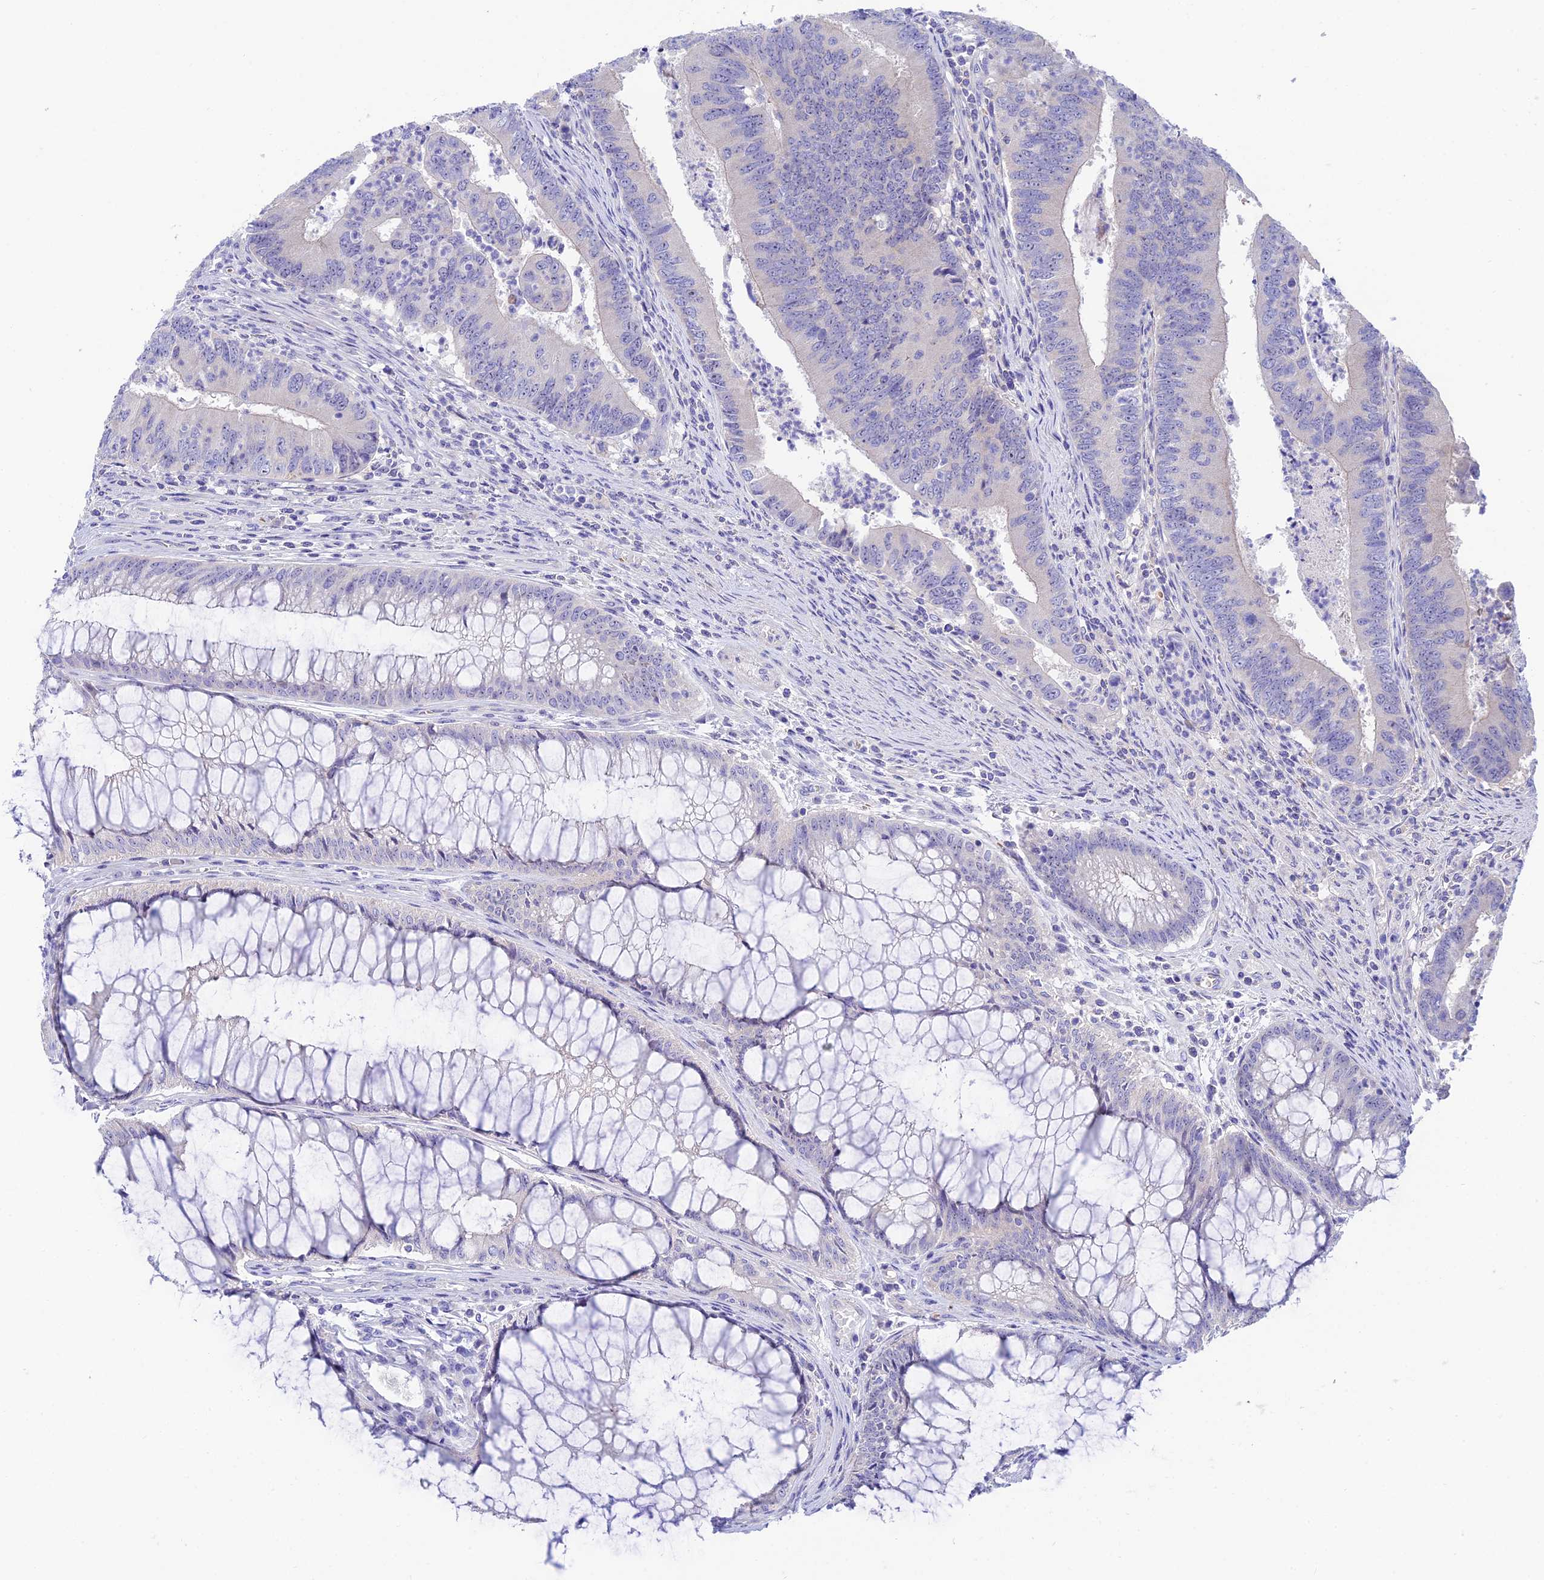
{"staining": {"intensity": "negative", "quantity": "none", "location": "none"}, "tissue": "colorectal cancer", "cell_type": "Tumor cells", "image_type": "cancer", "snomed": [{"axis": "morphology", "description": "Adenocarcinoma, NOS"}, {"axis": "topography", "description": "Colon"}], "caption": "IHC of human colorectal adenocarcinoma displays no expression in tumor cells.", "gene": "DUSP29", "patient": {"sex": "female", "age": 67}}